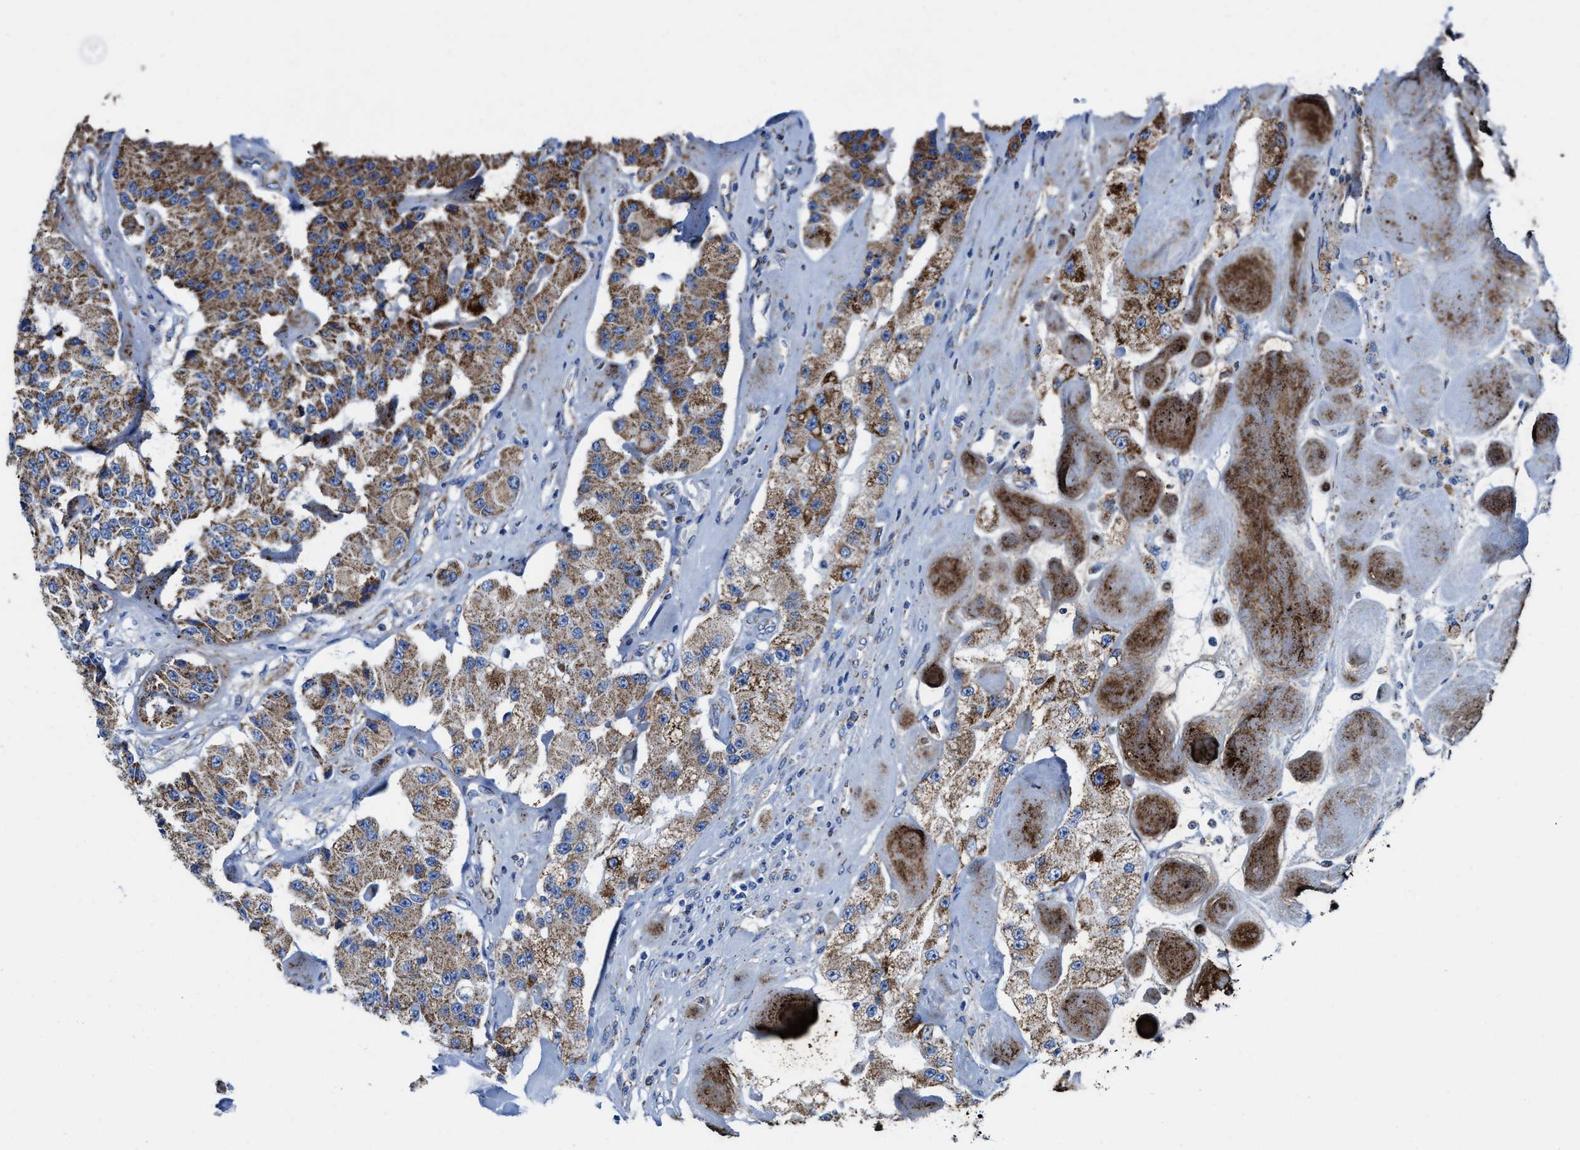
{"staining": {"intensity": "moderate", "quantity": ">75%", "location": "cytoplasmic/membranous"}, "tissue": "carcinoid", "cell_type": "Tumor cells", "image_type": "cancer", "snomed": [{"axis": "morphology", "description": "Carcinoid, malignant, NOS"}, {"axis": "topography", "description": "Pancreas"}], "caption": "Tumor cells show moderate cytoplasmic/membranous expression in about >75% of cells in malignant carcinoid. (IHC, brightfield microscopy, high magnification).", "gene": "ALDH1B1", "patient": {"sex": "male", "age": 41}}